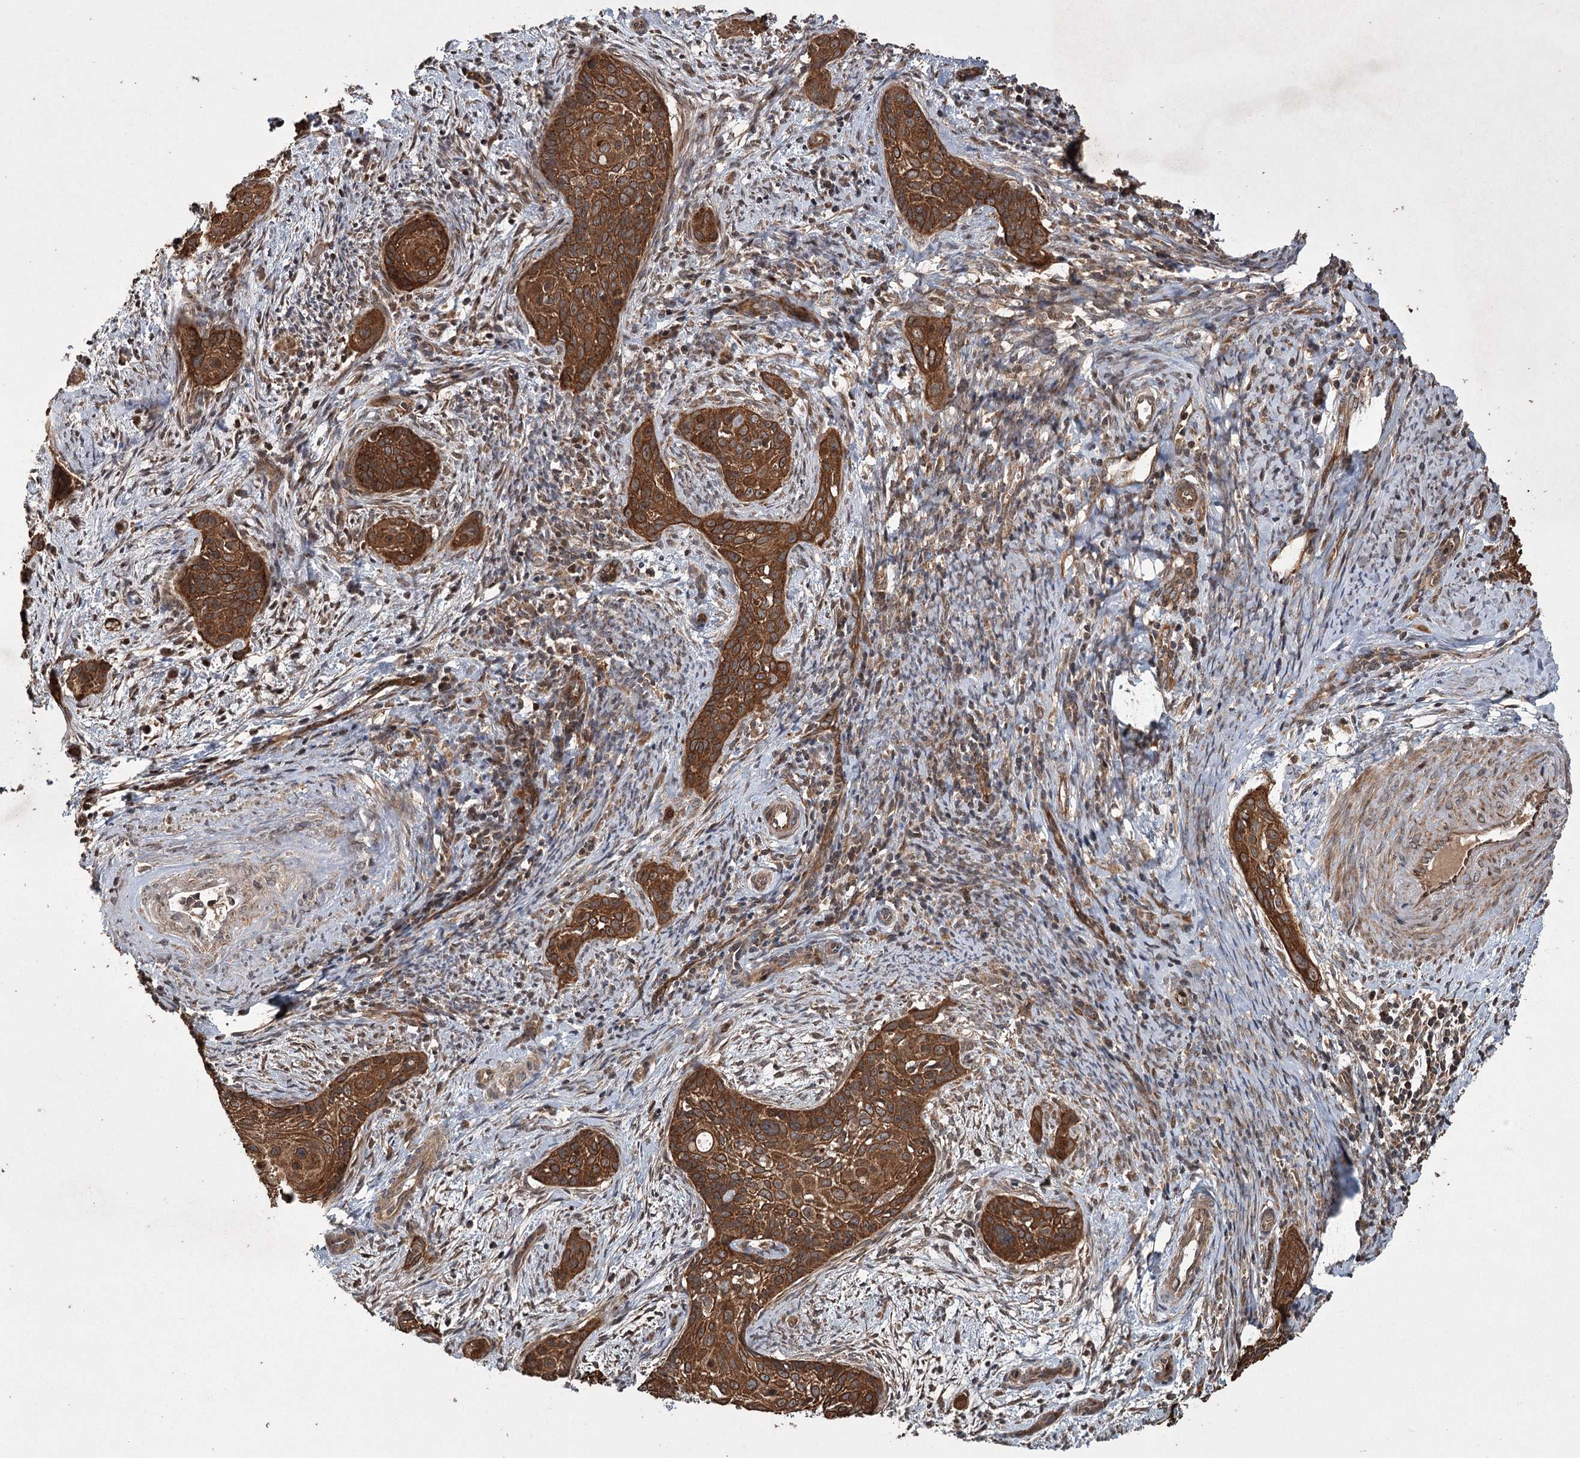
{"staining": {"intensity": "strong", "quantity": ">75%", "location": "cytoplasmic/membranous"}, "tissue": "cervical cancer", "cell_type": "Tumor cells", "image_type": "cancer", "snomed": [{"axis": "morphology", "description": "Squamous cell carcinoma, NOS"}, {"axis": "topography", "description": "Cervix"}], "caption": "Tumor cells demonstrate strong cytoplasmic/membranous positivity in about >75% of cells in squamous cell carcinoma (cervical).", "gene": "RPAP3", "patient": {"sex": "female", "age": 33}}